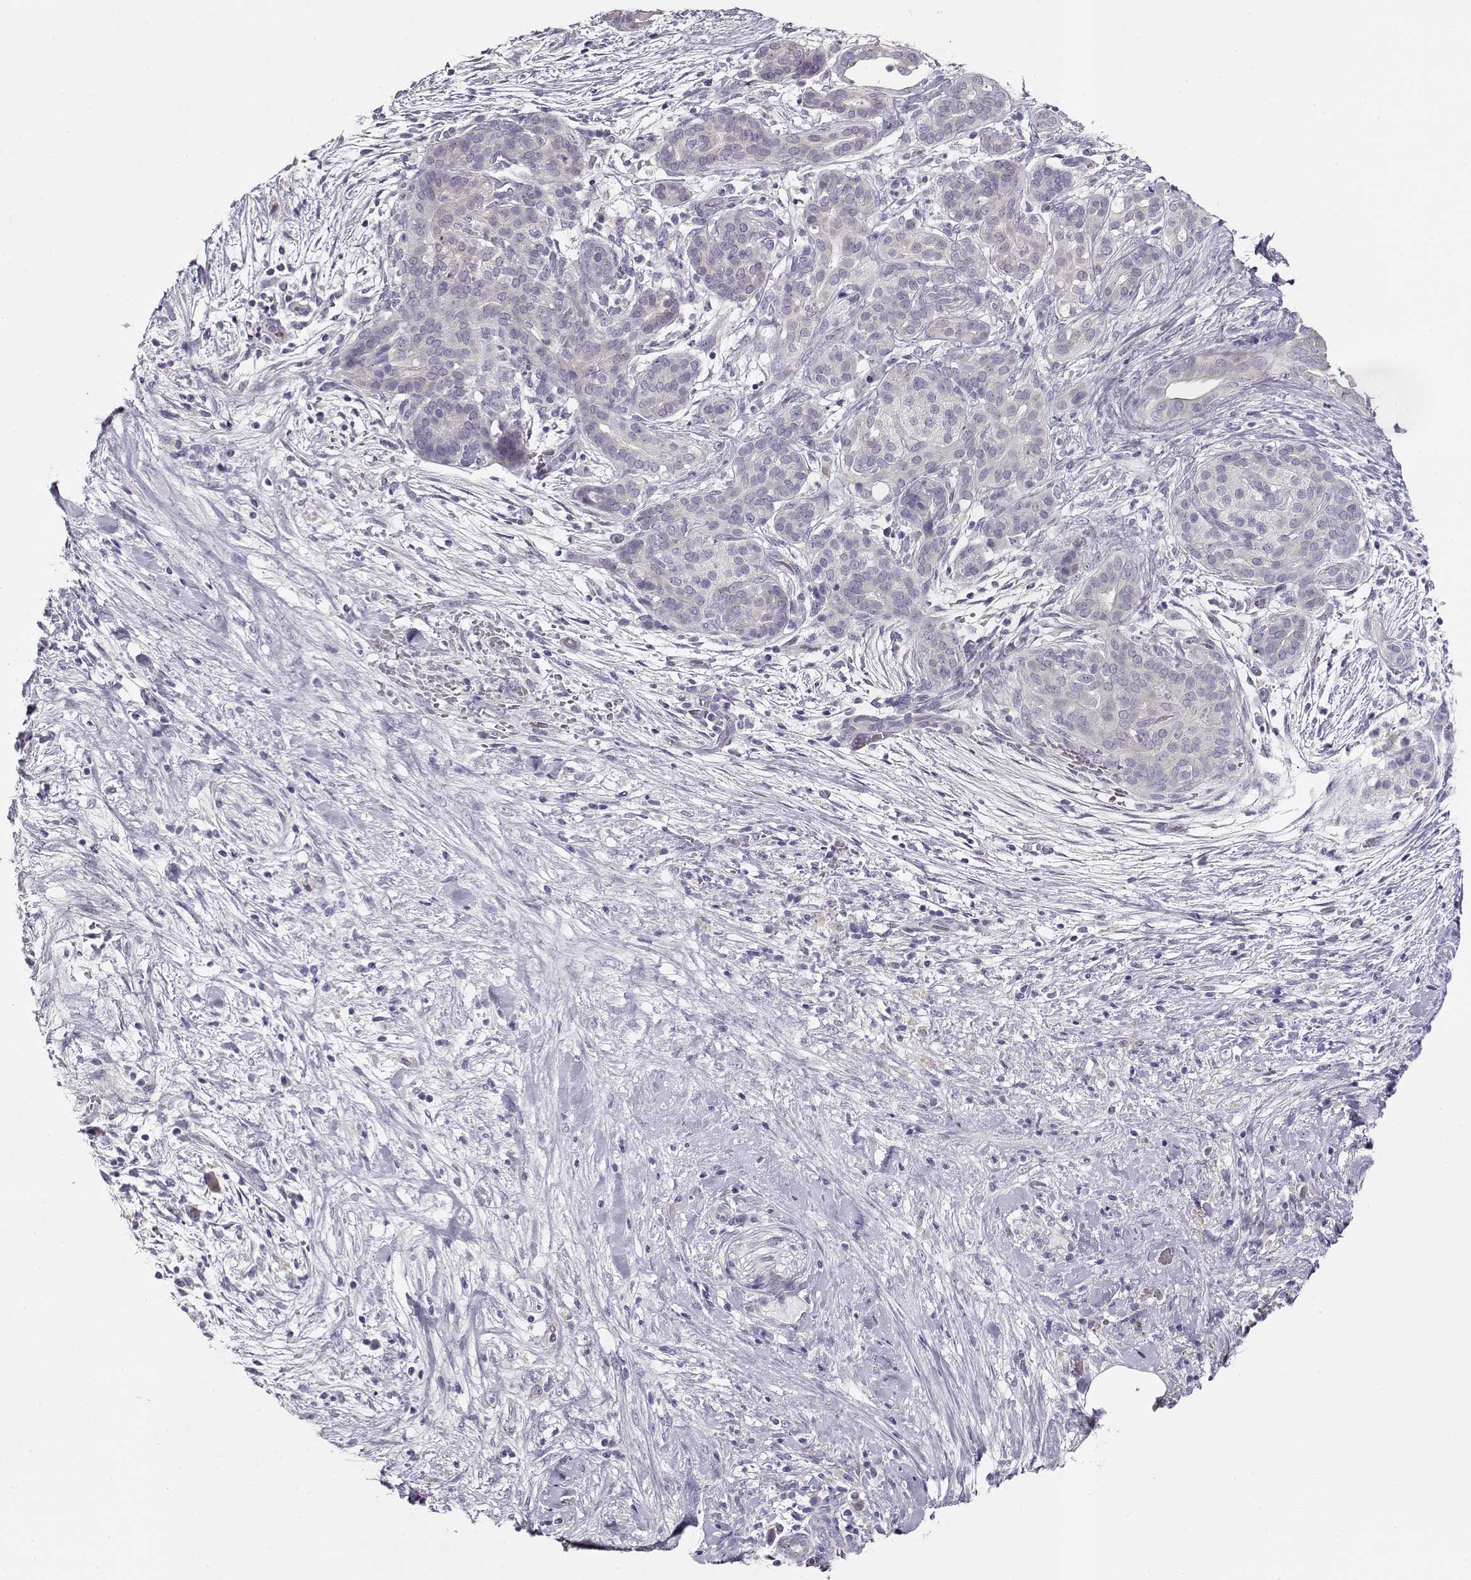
{"staining": {"intensity": "negative", "quantity": "none", "location": "none"}, "tissue": "pancreatic cancer", "cell_type": "Tumor cells", "image_type": "cancer", "snomed": [{"axis": "morphology", "description": "Adenocarcinoma, NOS"}, {"axis": "topography", "description": "Pancreas"}], "caption": "Immunohistochemical staining of pancreatic cancer (adenocarcinoma) shows no significant positivity in tumor cells.", "gene": "GLIPR1L2", "patient": {"sex": "male", "age": 44}}